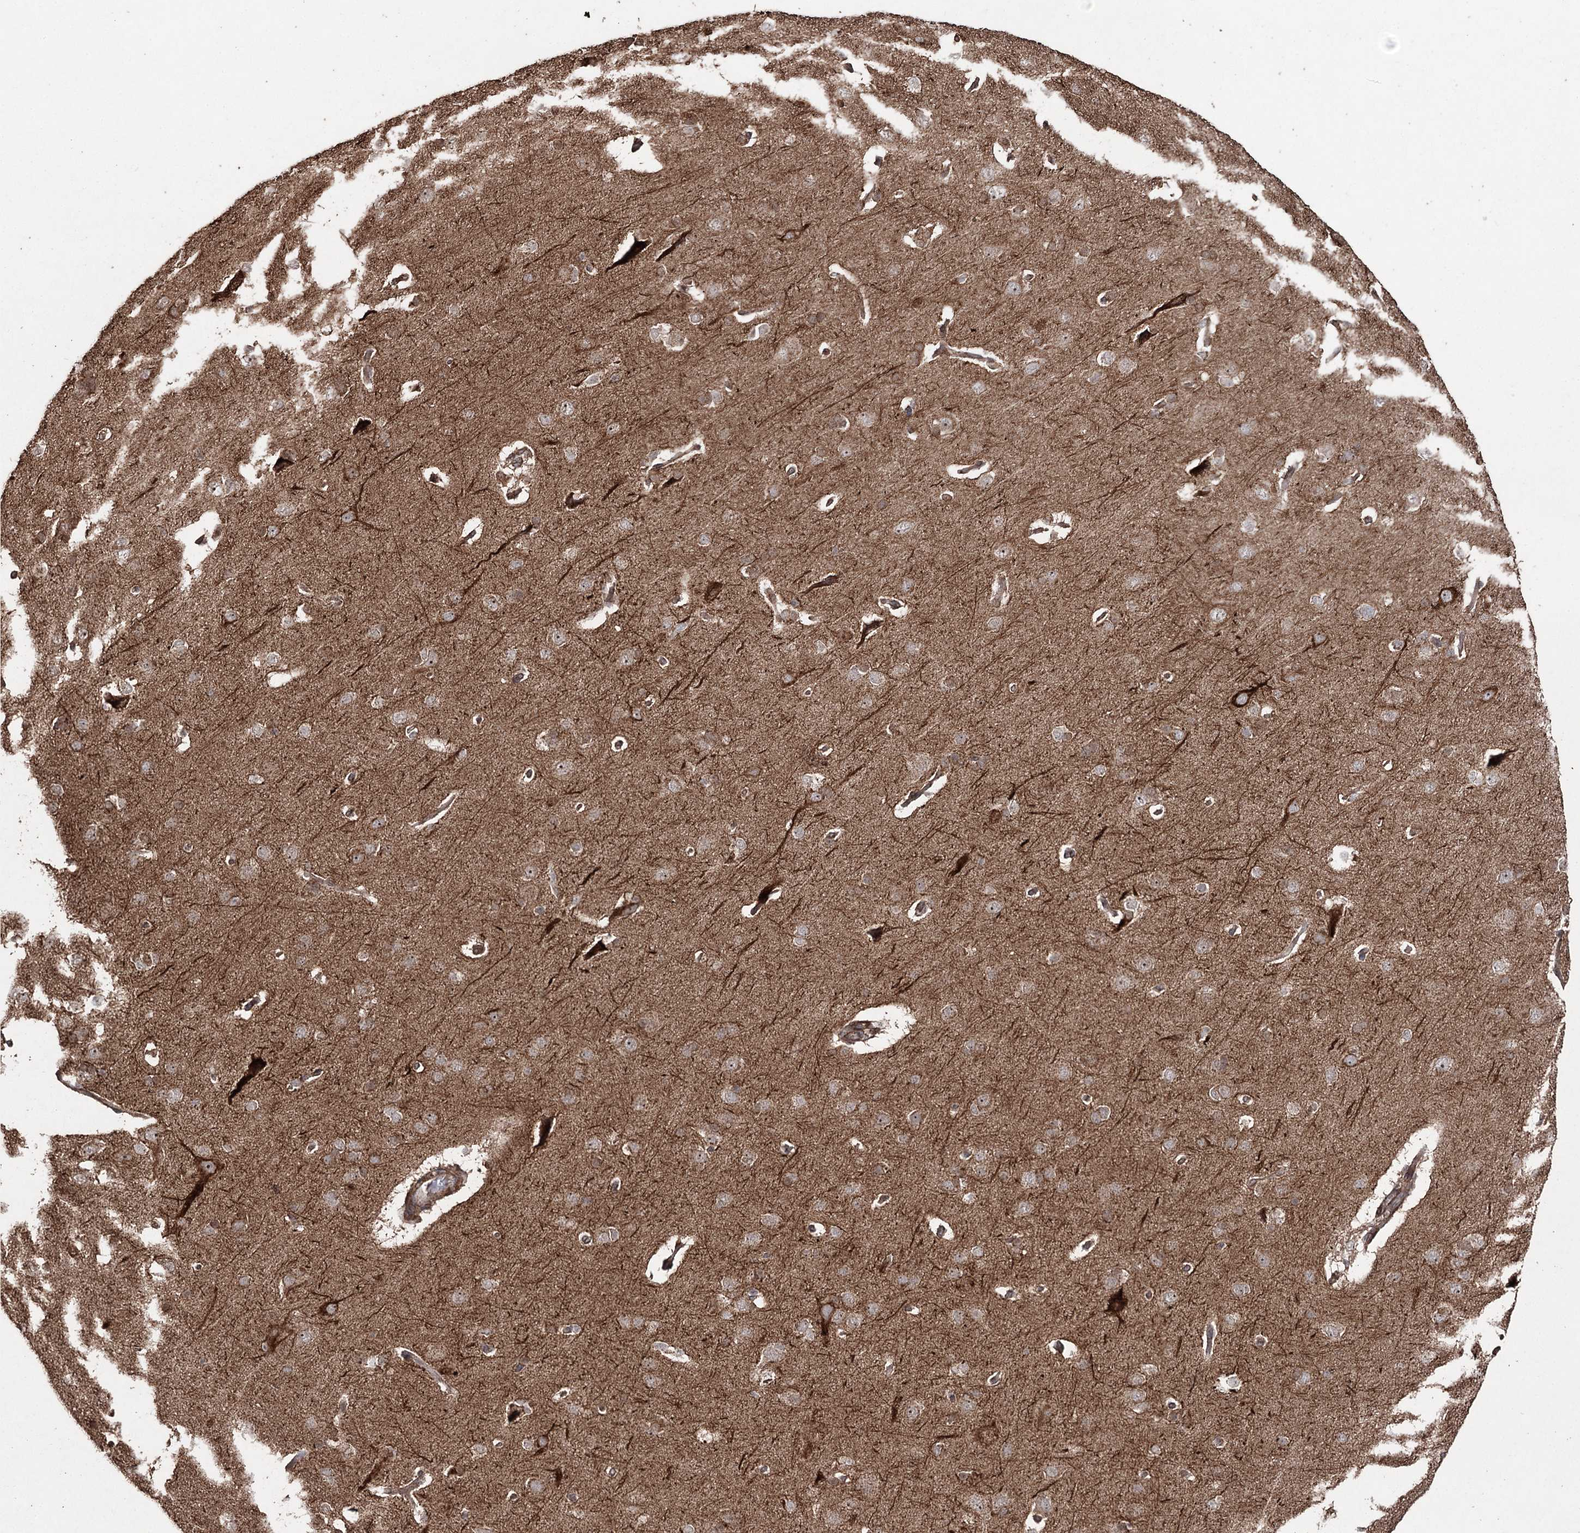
{"staining": {"intensity": "moderate", "quantity": ">75%", "location": "cytoplasmic/membranous"}, "tissue": "cerebral cortex", "cell_type": "Endothelial cells", "image_type": "normal", "snomed": [{"axis": "morphology", "description": "Normal tissue, NOS"}, {"axis": "topography", "description": "Cerebral cortex"}], "caption": "Protein analysis of unremarkable cerebral cortex demonstrates moderate cytoplasmic/membranous expression in about >75% of endothelial cells.", "gene": "SLF2", "patient": {"sex": "male", "age": 62}}